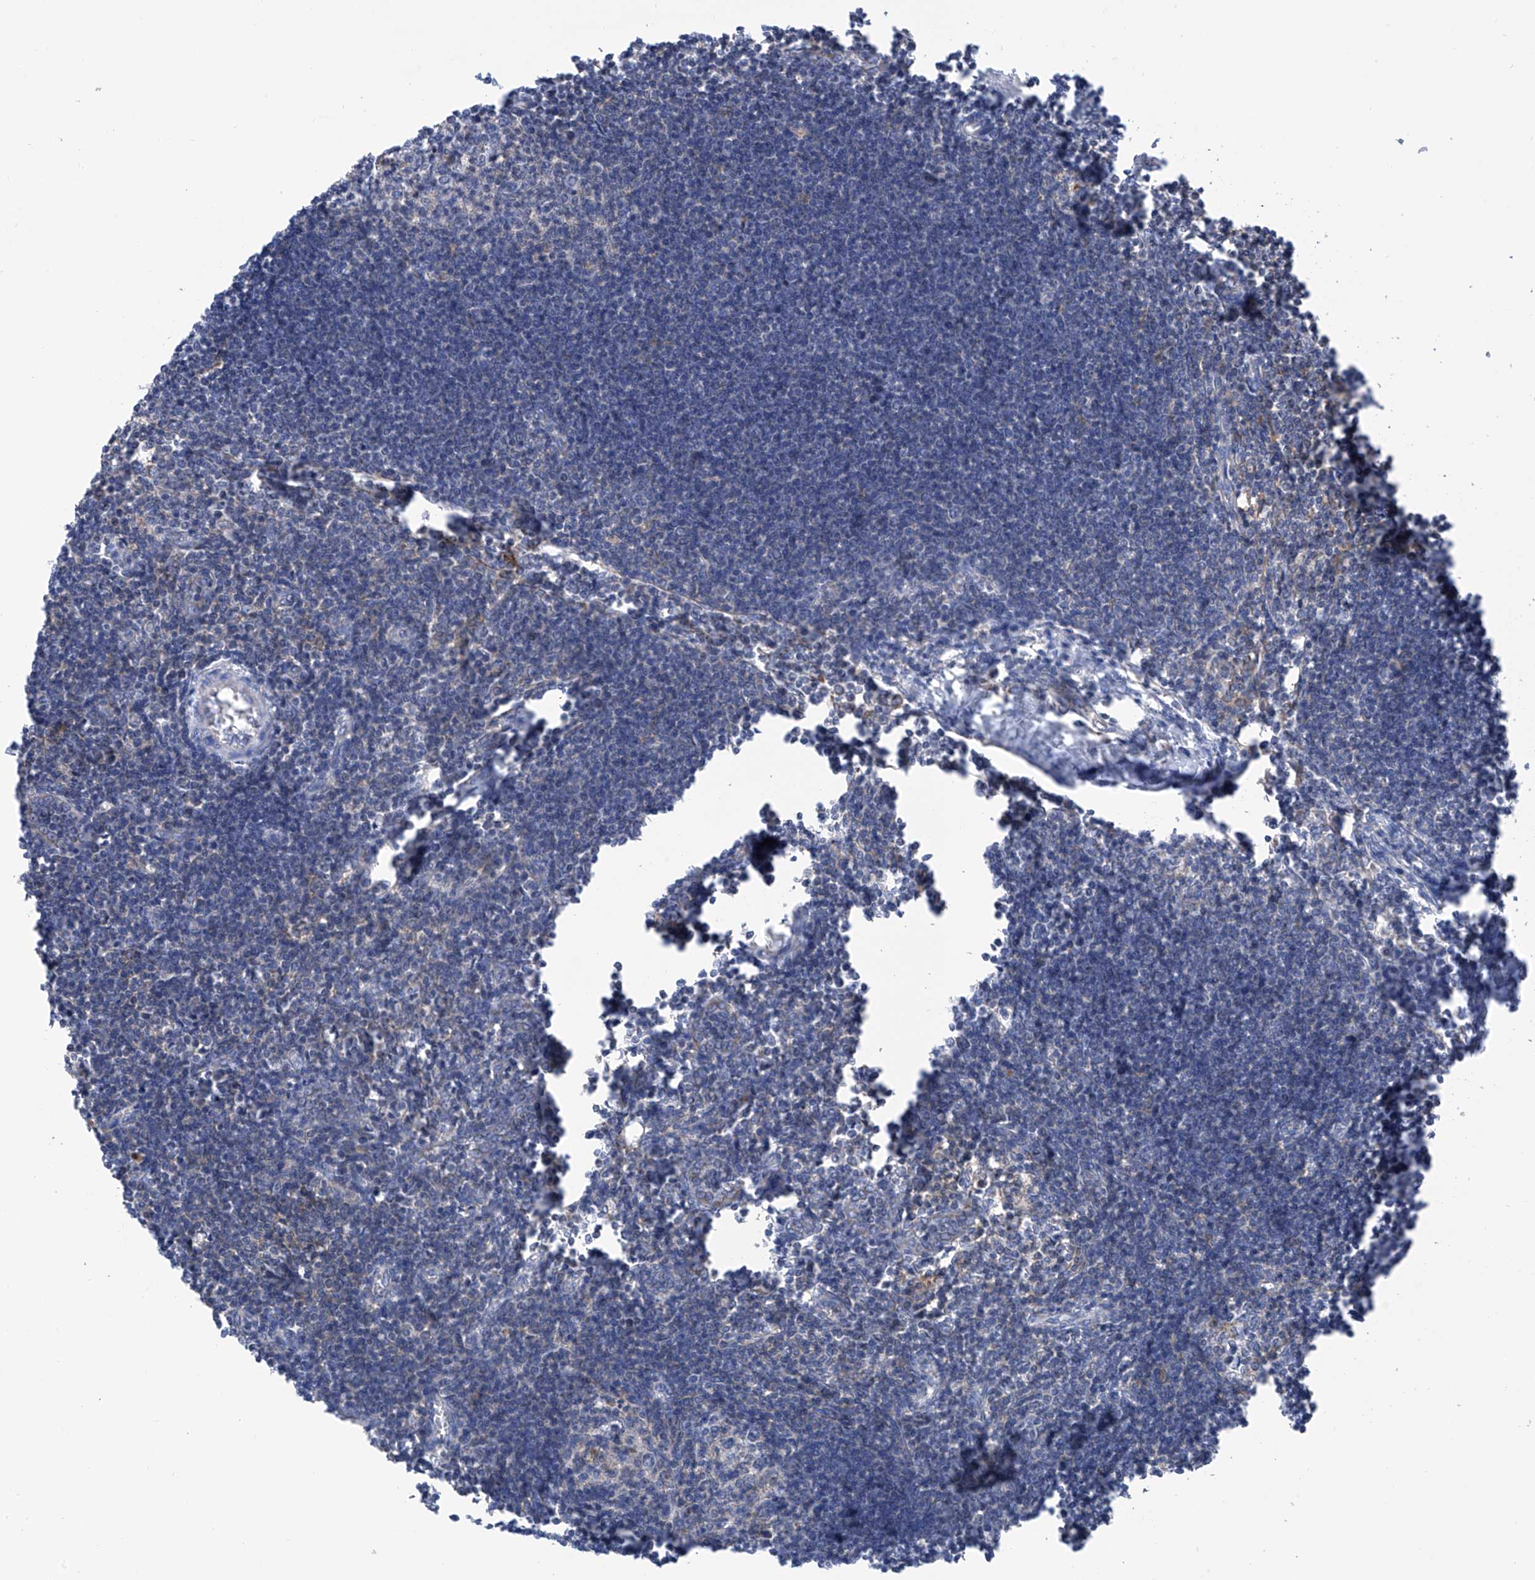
{"staining": {"intensity": "negative", "quantity": "none", "location": "none"}, "tissue": "lymph node", "cell_type": "Germinal center cells", "image_type": "normal", "snomed": [{"axis": "morphology", "description": "Normal tissue, NOS"}, {"axis": "morphology", "description": "Malignant melanoma, Metastatic site"}, {"axis": "topography", "description": "Lymph node"}], "caption": "High magnification brightfield microscopy of benign lymph node stained with DAB (brown) and counterstained with hematoxylin (blue): germinal center cells show no significant expression. (DAB (3,3'-diaminobenzidine) immunohistochemistry, high magnification).", "gene": "P2RX7", "patient": {"sex": "male", "age": 41}}